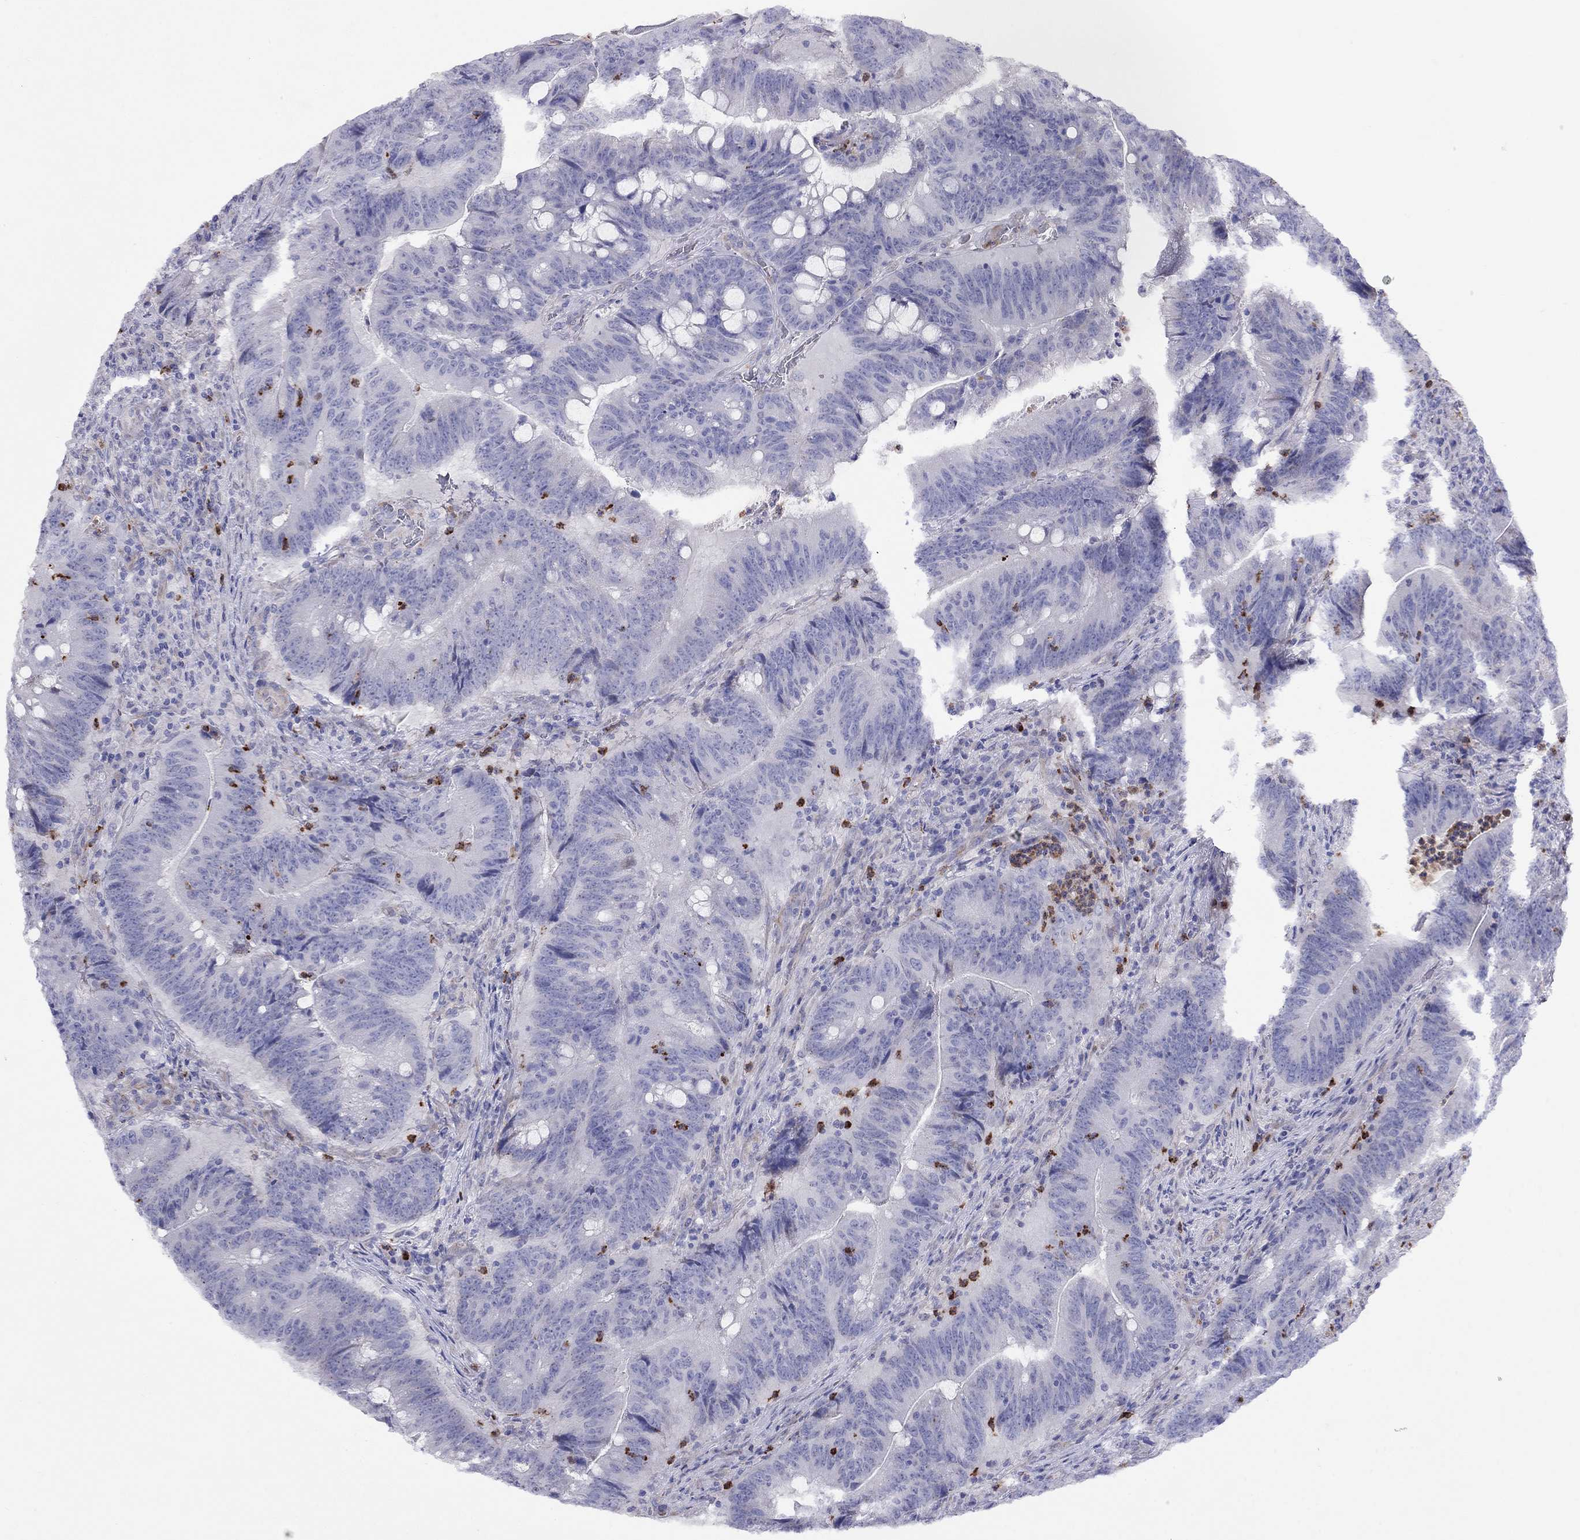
{"staining": {"intensity": "negative", "quantity": "none", "location": "none"}, "tissue": "colorectal cancer", "cell_type": "Tumor cells", "image_type": "cancer", "snomed": [{"axis": "morphology", "description": "Adenocarcinoma, NOS"}, {"axis": "topography", "description": "Colon"}], "caption": "The photomicrograph displays no significant staining in tumor cells of adenocarcinoma (colorectal).", "gene": "SPINT4", "patient": {"sex": "female", "age": 87}}